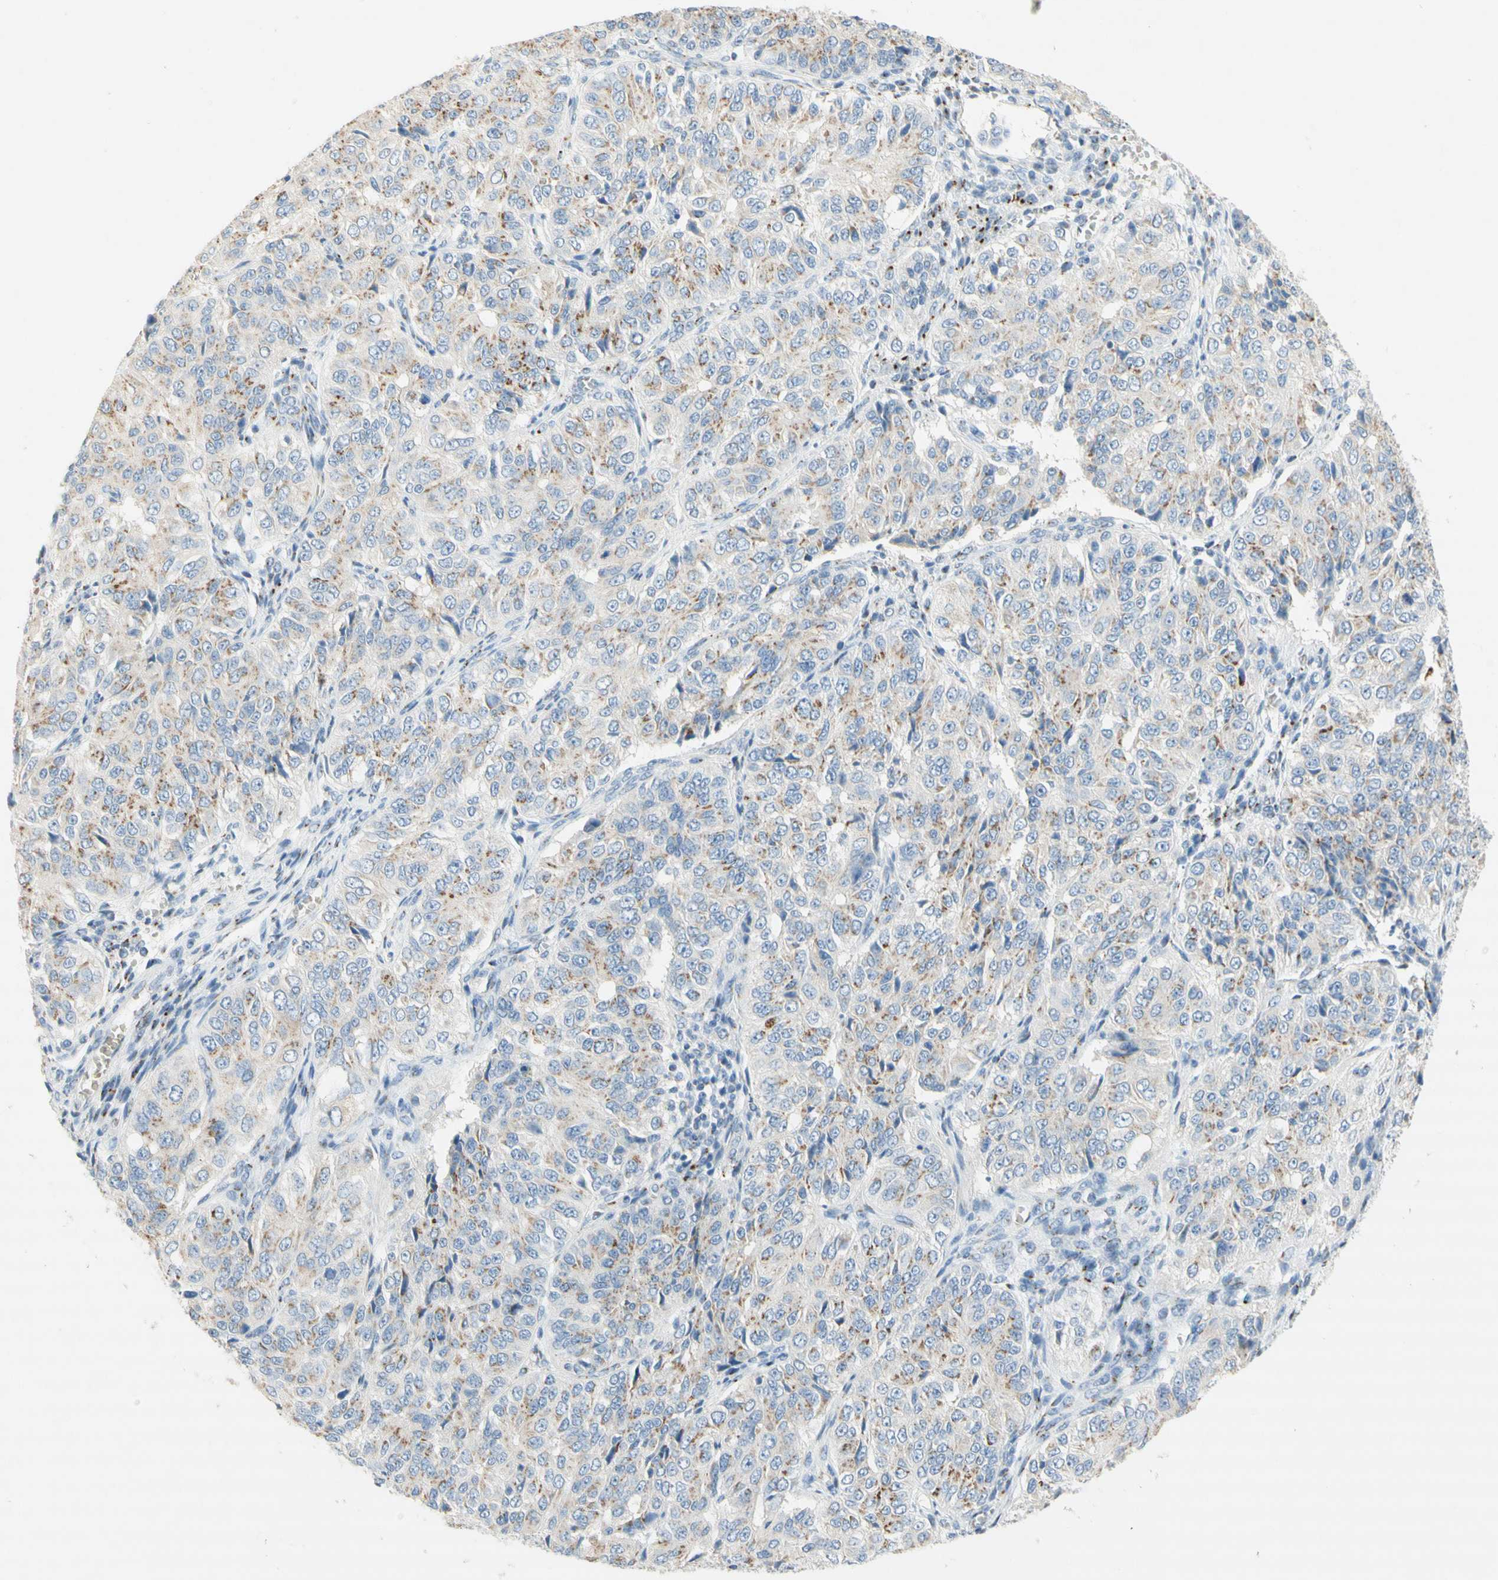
{"staining": {"intensity": "moderate", "quantity": ">75%", "location": "cytoplasmic/membranous"}, "tissue": "ovarian cancer", "cell_type": "Tumor cells", "image_type": "cancer", "snomed": [{"axis": "morphology", "description": "Carcinoma, endometroid"}, {"axis": "topography", "description": "Ovary"}], "caption": "Approximately >75% of tumor cells in human ovarian endometroid carcinoma display moderate cytoplasmic/membranous protein expression as visualized by brown immunohistochemical staining.", "gene": "MANEA", "patient": {"sex": "female", "age": 51}}